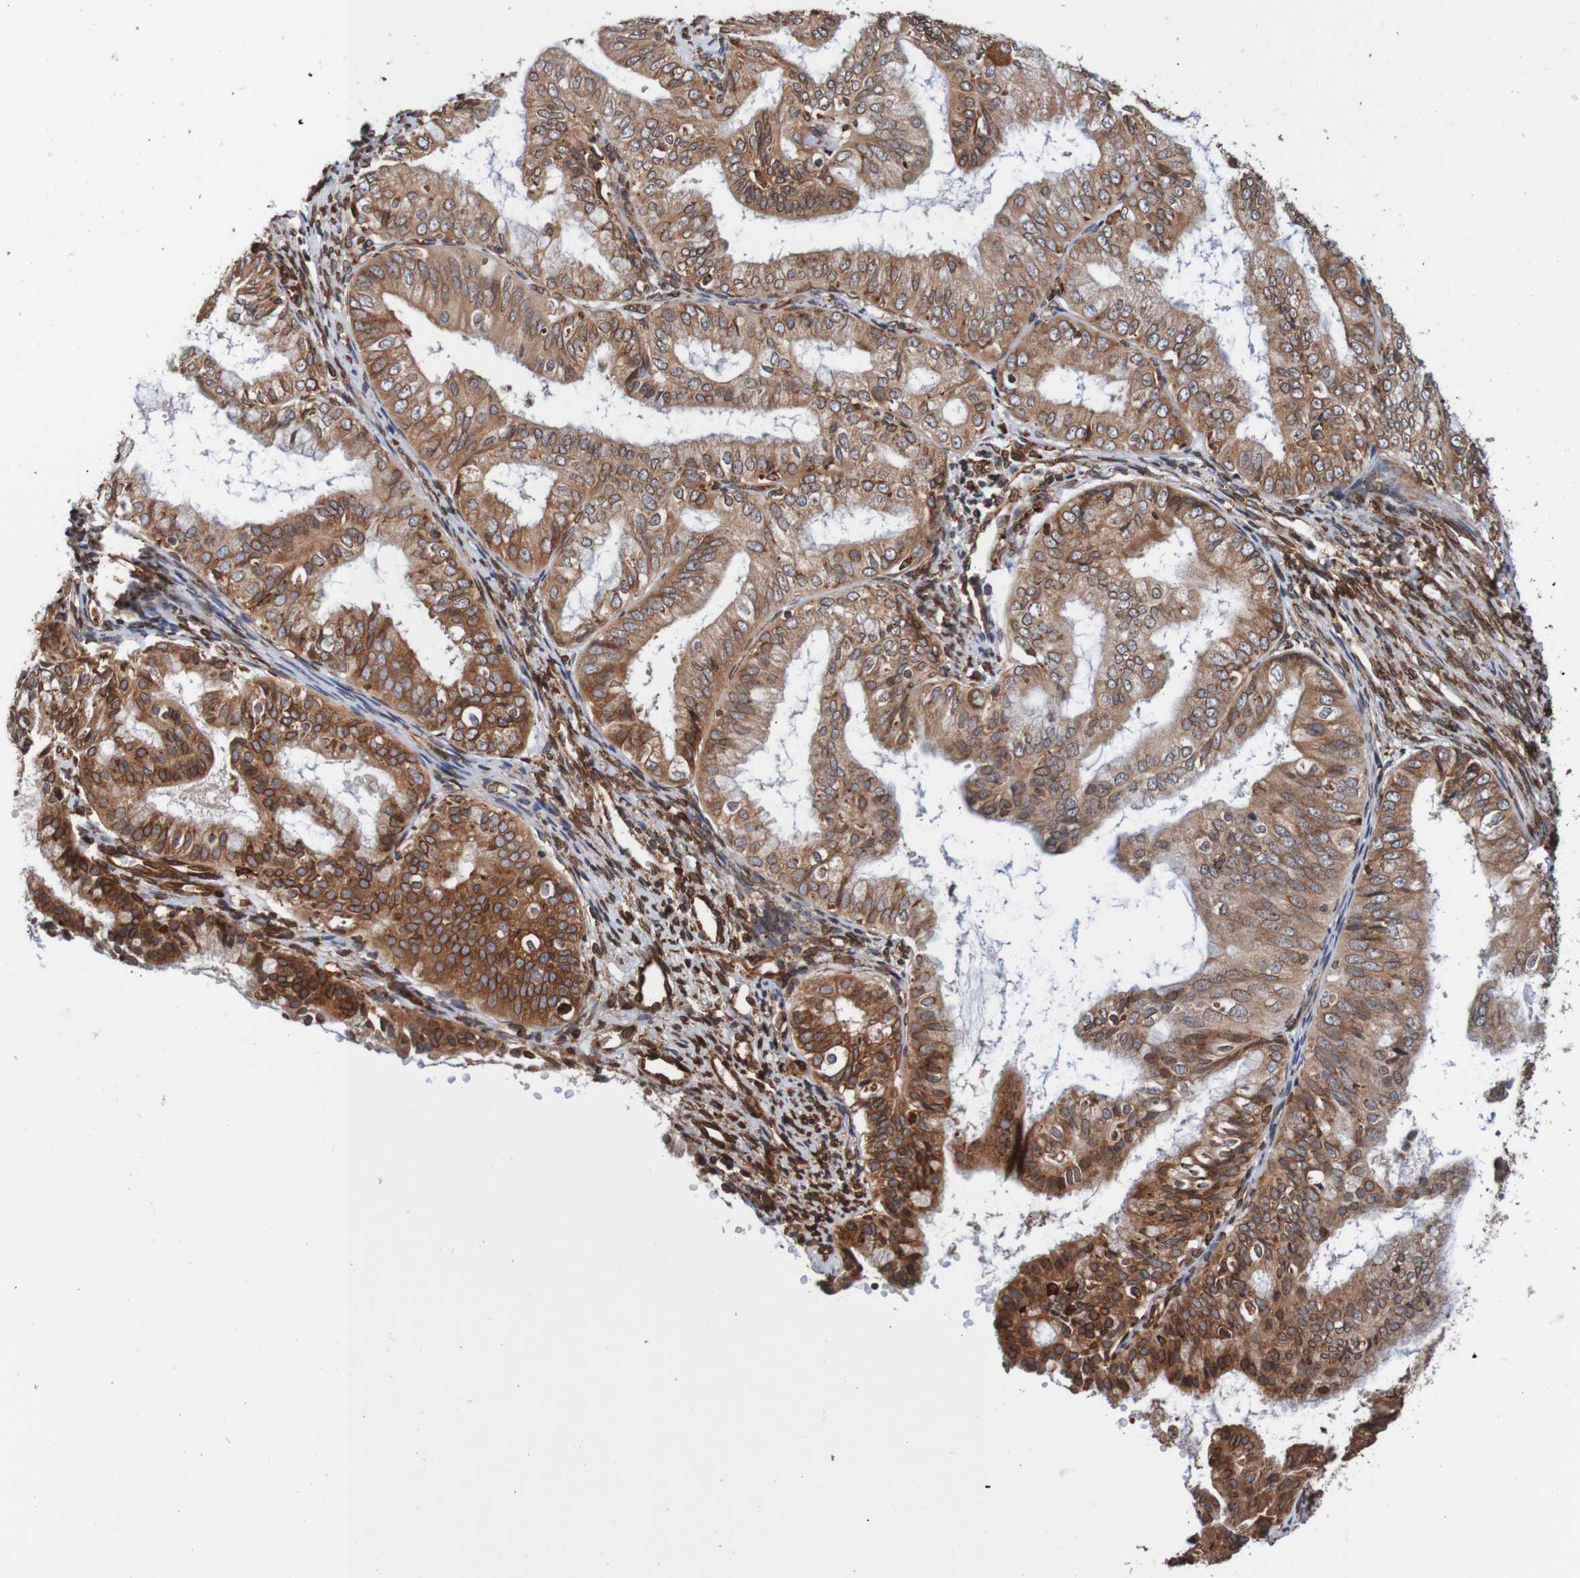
{"staining": {"intensity": "strong", "quantity": ">75%", "location": "cytoplasmic/membranous,nuclear"}, "tissue": "endometrial cancer", "cell_type": "Tumor cells", "image_type": "cancer", "snomed": [{"axis": "morphology", "description": "Adenocarcinoma, NOS"}, {"axis": "topography", "description": "Endometrium"}], "caption": "Protein analysis of adenocarcinoma (endometrial) tissue exhibits strong cytoplasmic/membranous and nuclear positivity in approximately >75% of tumor cells. (brown staining indicates protein expression, while blue staining denotes nuclei).", "gene": "TMEM109", "patient": {"sex": "female", "age": 63}}